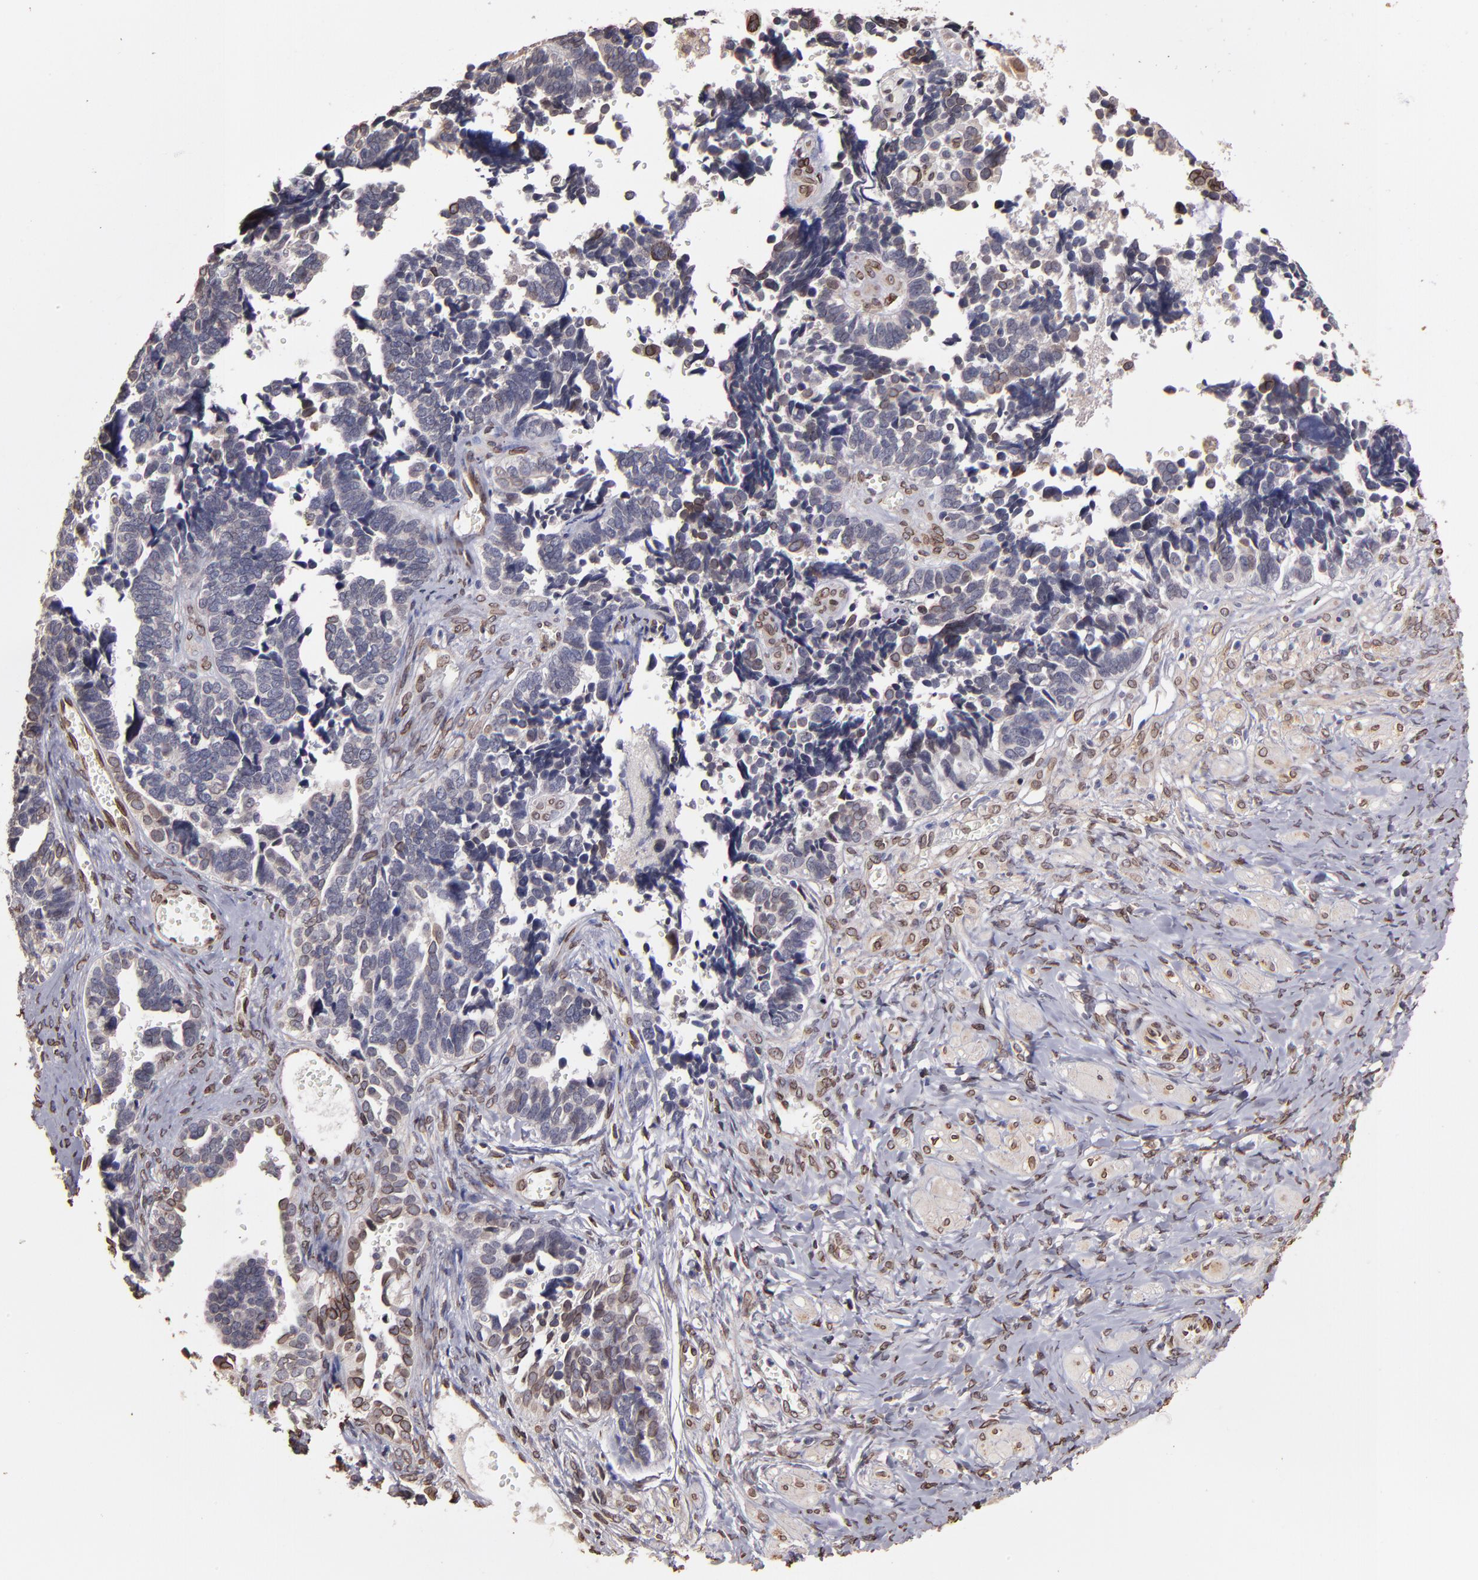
{"staining": {"intensity": "weak", "quantity": "<25%", "location": "nuclear"}, "tissue": "ovarian cancer", "cell_type": "Tumor cells", "image_type": "cancer", "snomed": [{"axis": "morphology", "description": "Cystadenocarcinoma, serous, NOS"}, {"axis": "topography", "description": "Ovary"}], "caption": "Immunohistochemistry (IHC) of human serous cystadenocarcinoma (ovarian) exhibits no positivity in tumor cells.", "gene": "PUM3", "patient": {"sex": "female", "age": 77}}